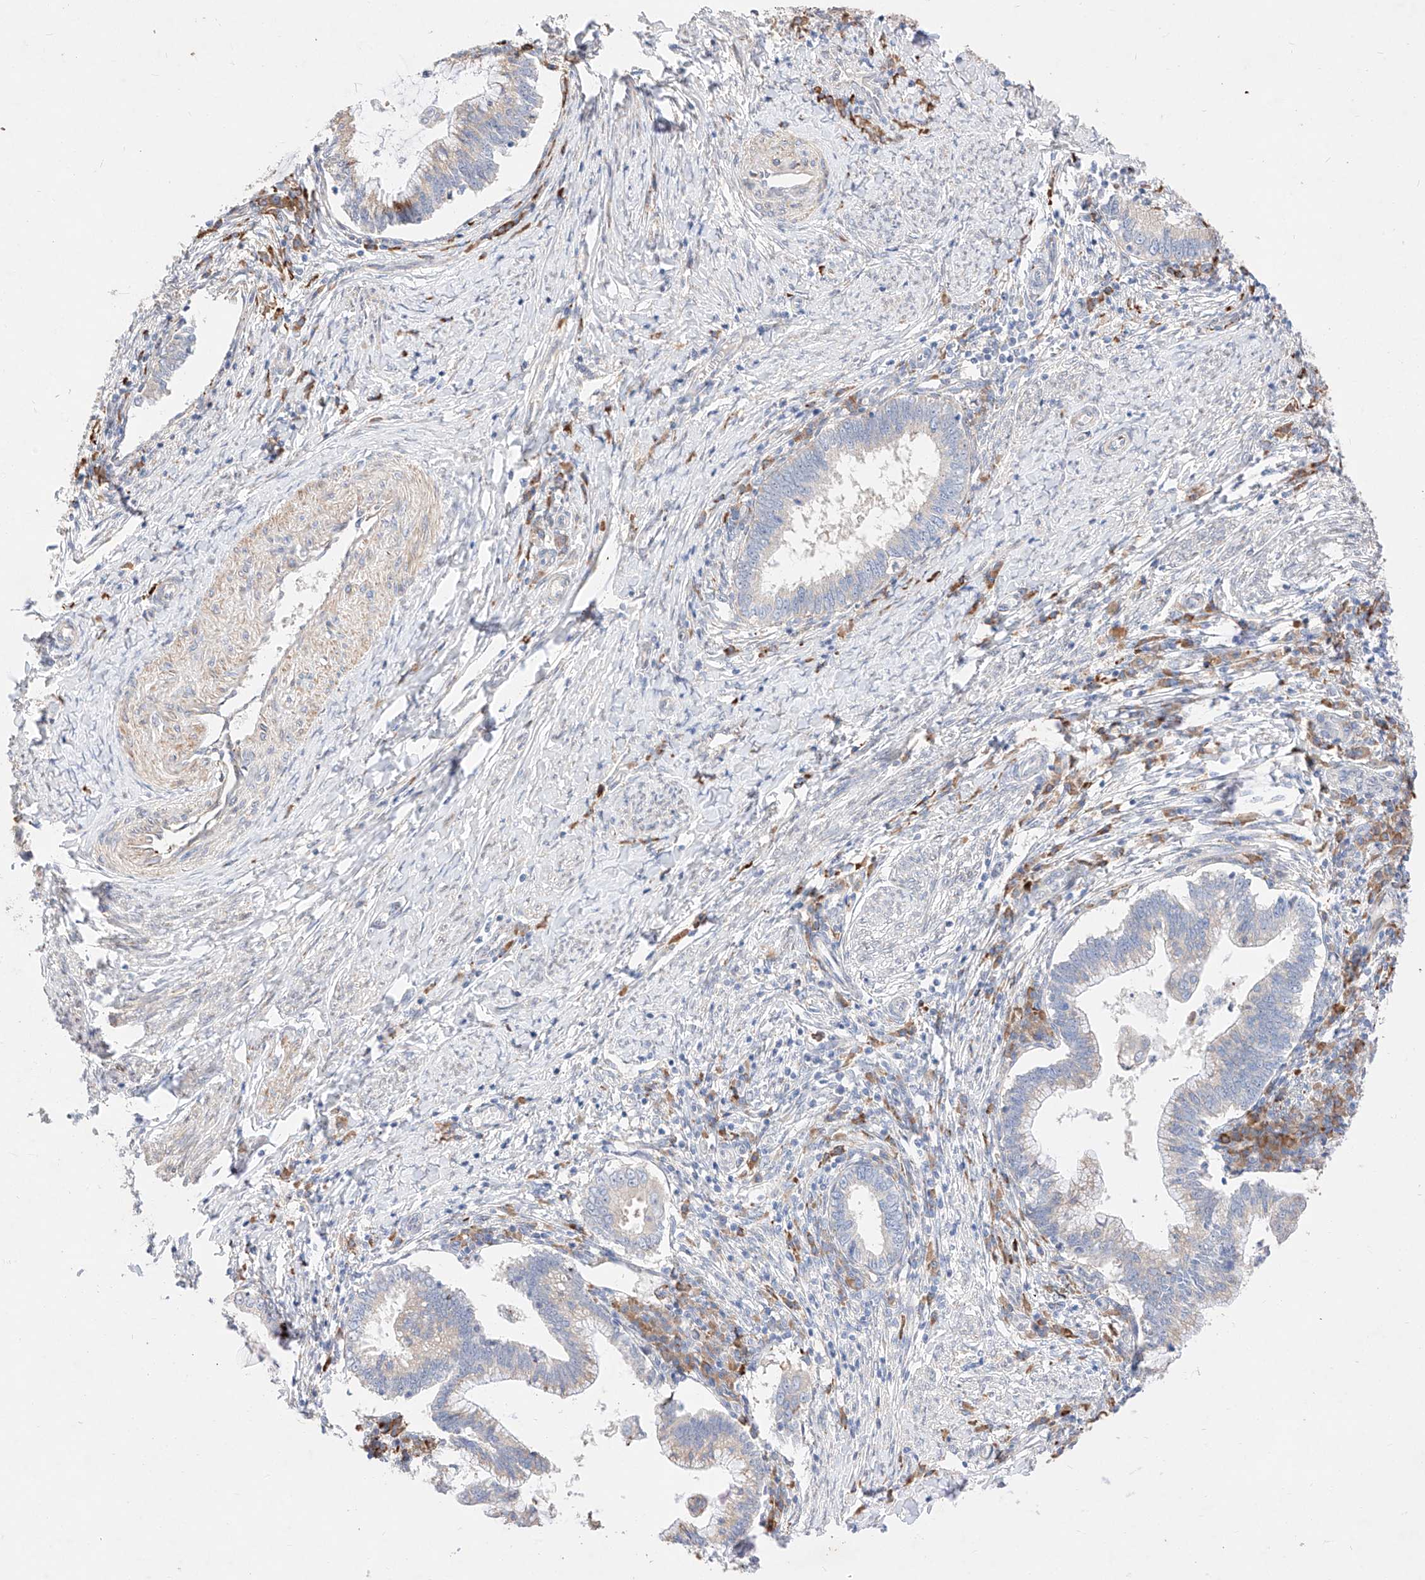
{"staining": {"intensity": "negative", "quantity": "none", "location": "none"}, "tissue": "cervical cancer", "cell_type": "Tumor cells", "image_type": "cancer", "snomed": [{"axis": "morphology", "description": "Adenocarcinoma, NOS"}, {"axis": "topography", "description": "Cervix"}], "caption": "IHC photomicrograph of cervical cancer stained for a protein (brown), which exhibits no positivity in tumor cells.", "gene": "ATP9B", "patient": {"sex": "female", "age": 36}}